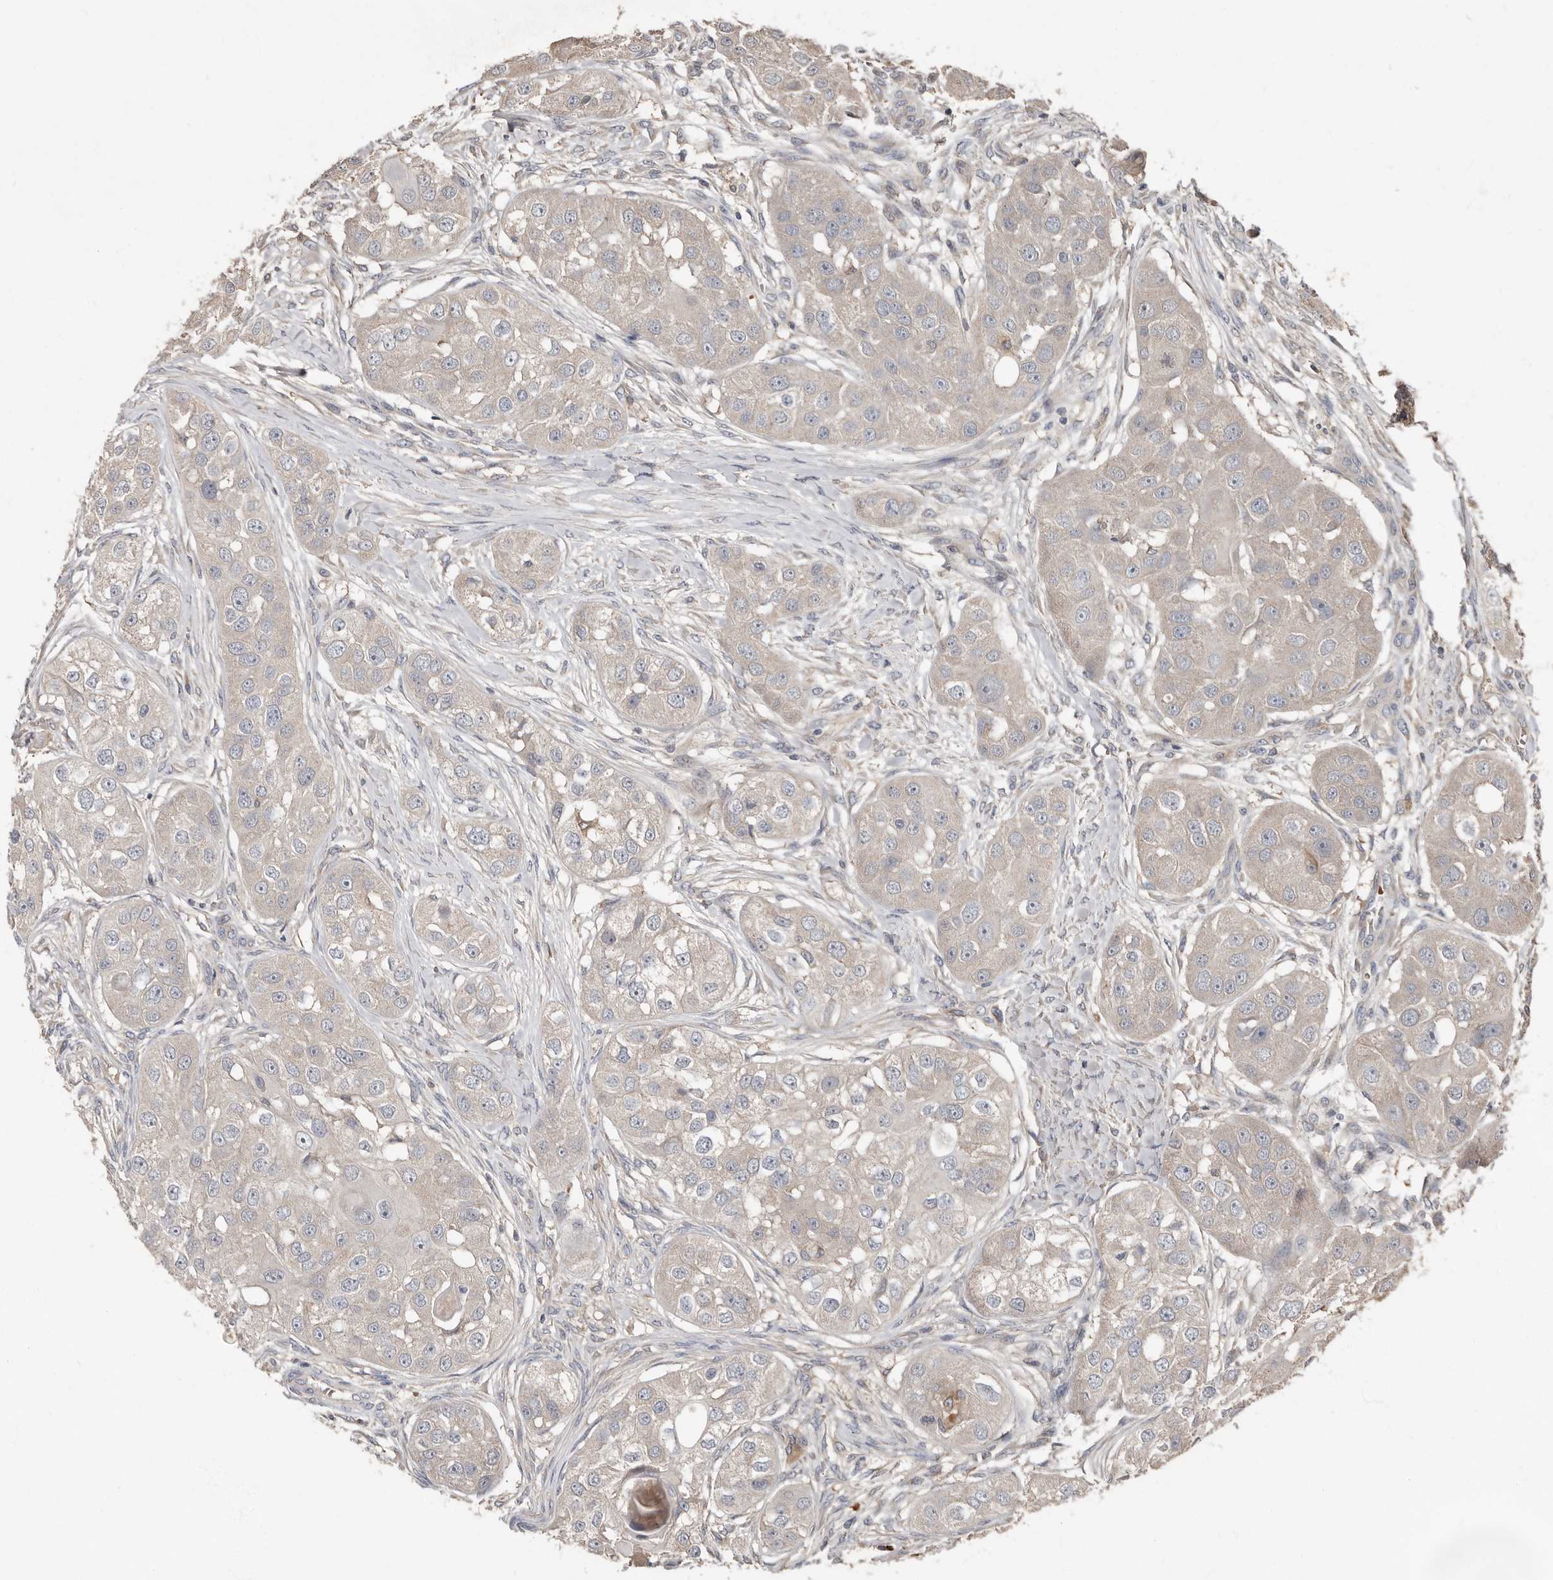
{"staining": {"intensity": "weak", "quantity": "<25%", "location": "cytoplasmic/membranous"}, "tissue": "head and neck cancer", "cell_type": "Tumor cells", "image_type": "cancer", "snomed": [{"axis": "morphology", "description": "Normal tissue, NOS"}, {"axis": "morphology", "description": "Squamous cell carcinoma, NOS"}, {"axis": "topography", "description": "Skeletal muscle"}, {"axis": "topography", "description": "Head-Neck"}], "caption": "A high-resolution histopathology image shows IHC staining of squamous cell carcinoma (head and neck), which exhibits no significant expression in tumor cells. (DAB (3,3'-diaminobenzidine) immunohistochemistry with hematoxylin counter stain).", "gene": "KIF26B", "patient": {"sex": "male", "age": 51}}